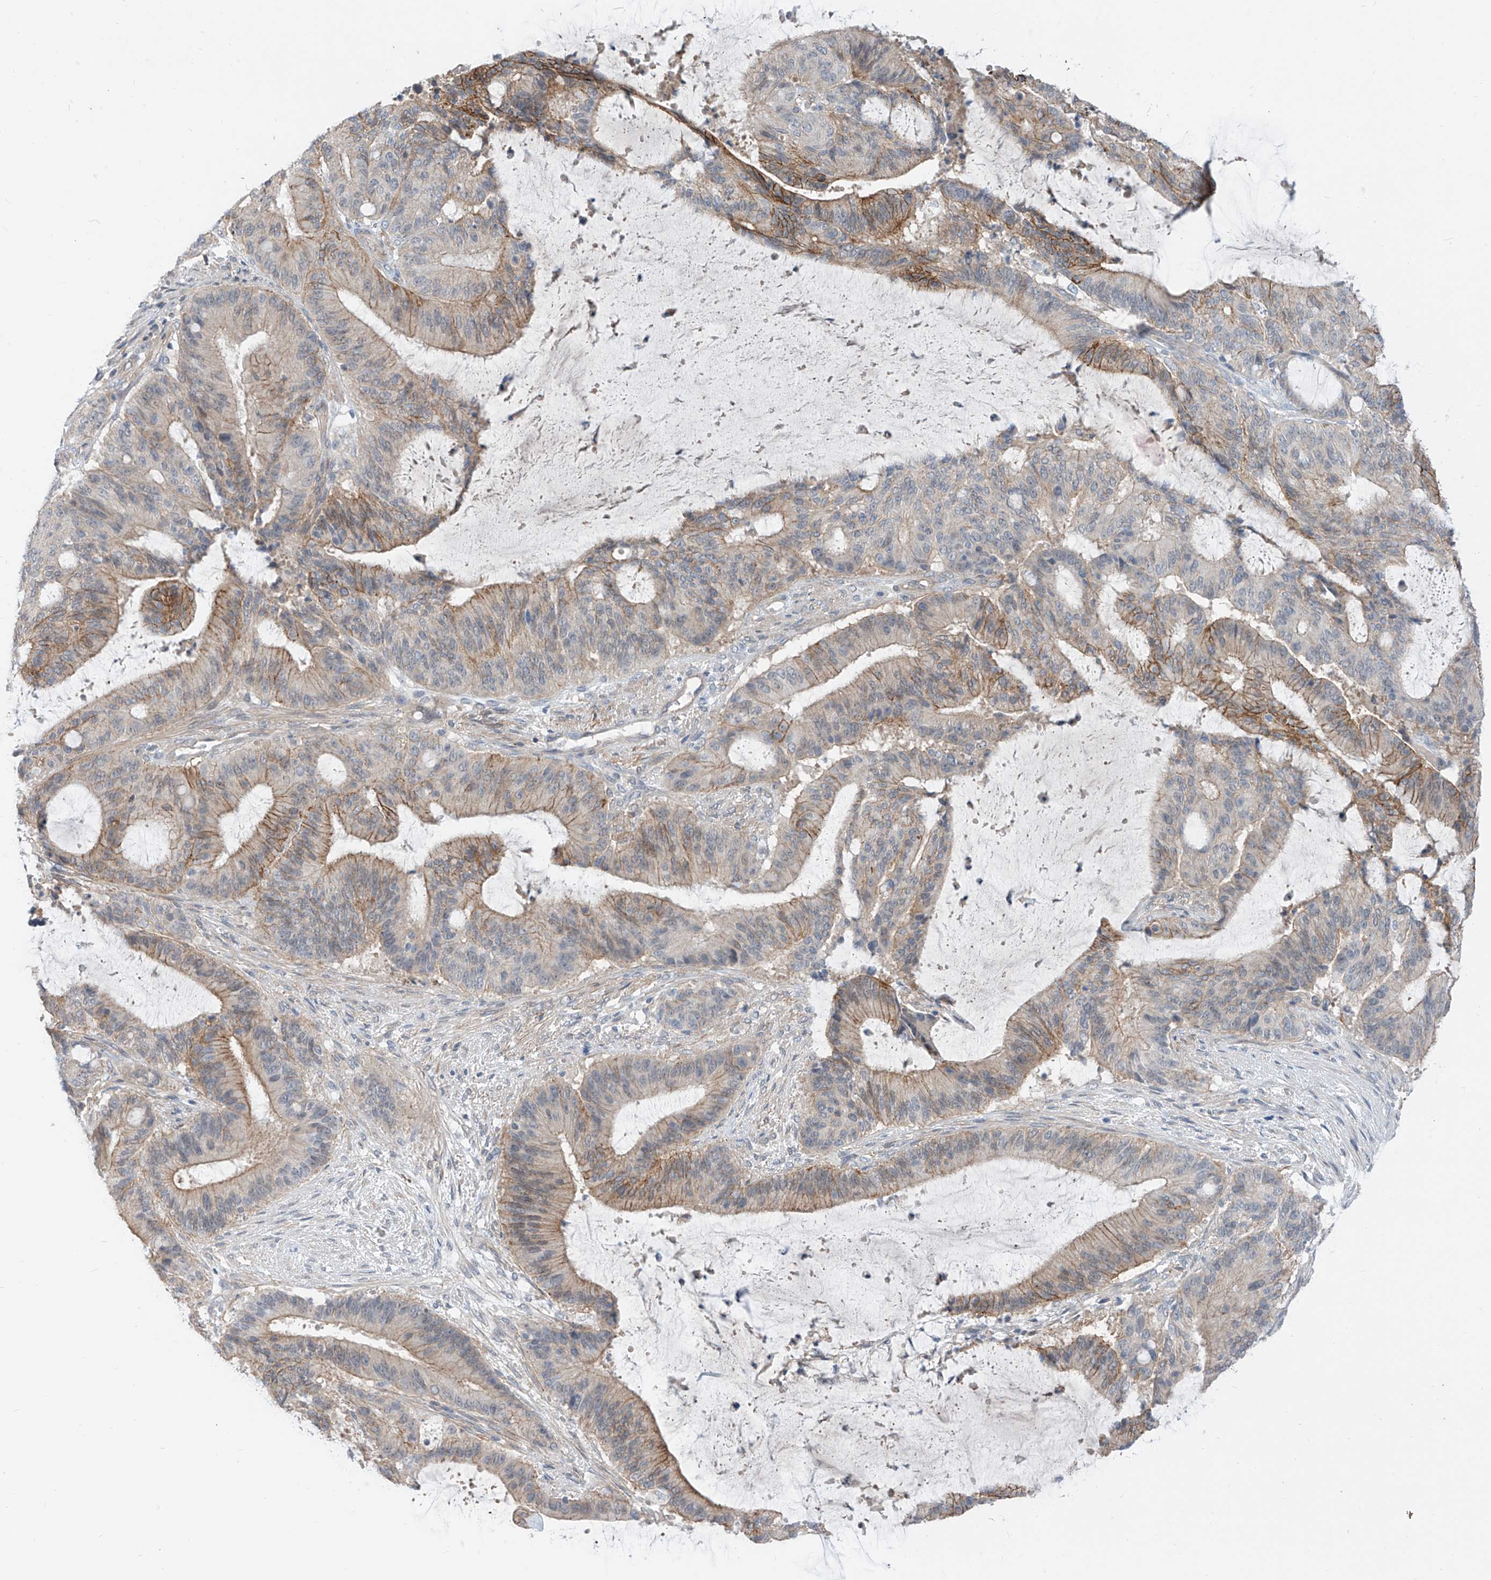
{"staining": {"intensity": "moderate", "quantity": "25%-75%", "location": "cytoplasmic/membranous"}, "tissue": "liver cancer", "cell_type": "Tumor cells", "image_type": "cancer", "snomed": [{"axis": "morphology", "description": "Normal tissue, NOS"}, {"axis": "morphology", "description": "Cholangiocarcinoma"}, {"axis": "topography", "description": "Liver"}, {"axis": "topography", "description": "Peripheral nerve tissue"}], "caption": "Tumor cells display moderate cytoplasmic/membranous expression in approximately 25%-75% of cells in liver cancer.", "gene": "ABLIM2", "patient": {"sex": "female", "age": 73}}